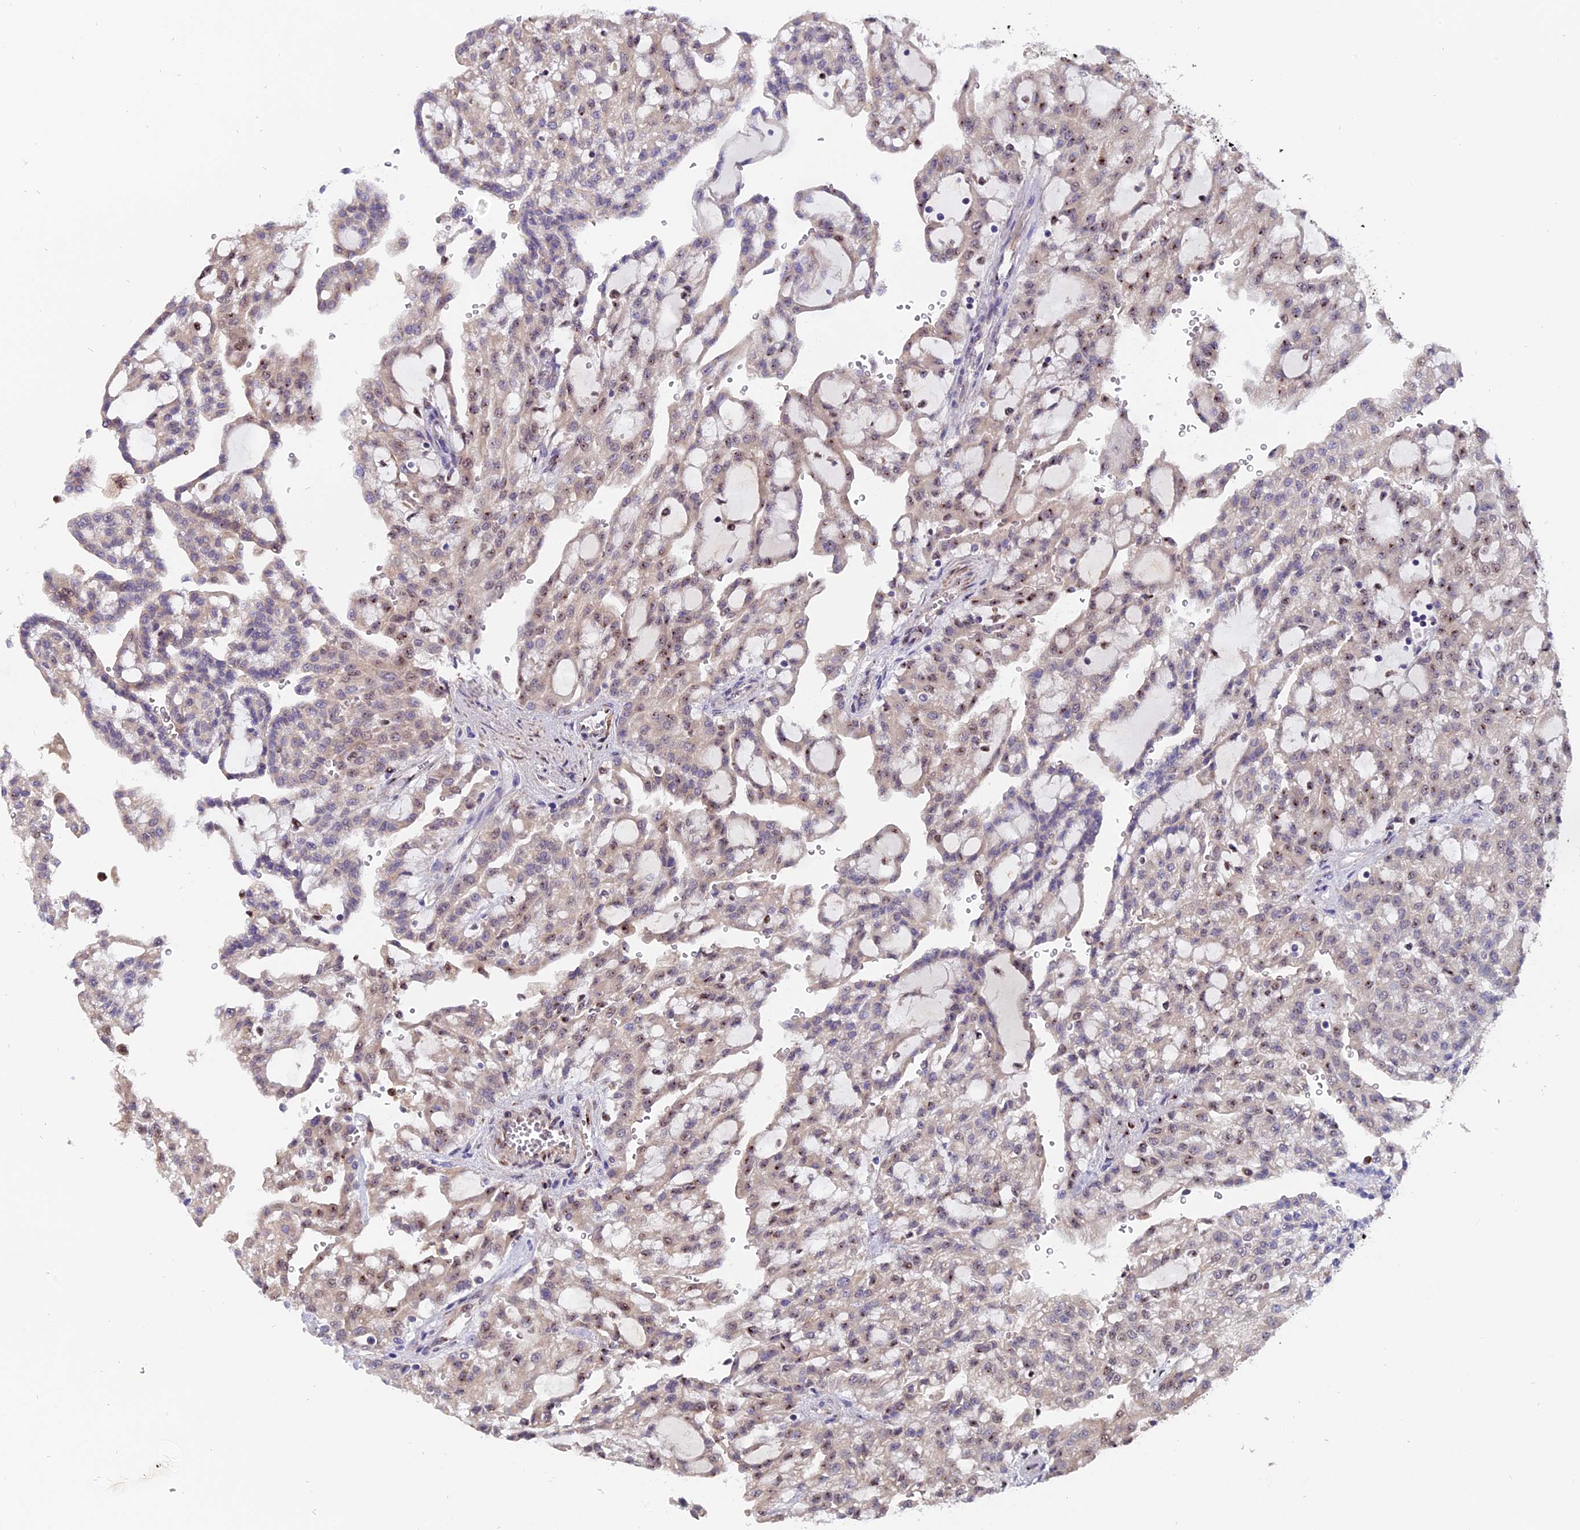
{"staining": {"intensity": "moderate", "quantity": "25%-75%", "location": "nuclear"}, "tissue": "renal cancer", "cell_type": "Tumor cells", "image_type": "cancer", "snomed": [{"axis": "morphology", "description": "Adenocarcinoma, NOS"}, {"axis": "topography", "description": "Kidney"}], "caption": "Tumor cells demonstrate medium levels of moderate nuclear staining in about 25%-75% of cells in adenocarcinoma (renal). The staining is performed using DAB brown chromogen to label protein expression. The nuclei are counter-stained blue using hematoxylin.", "gene": "FAM118B", "patient": {"sex": "male", "age": 63}}